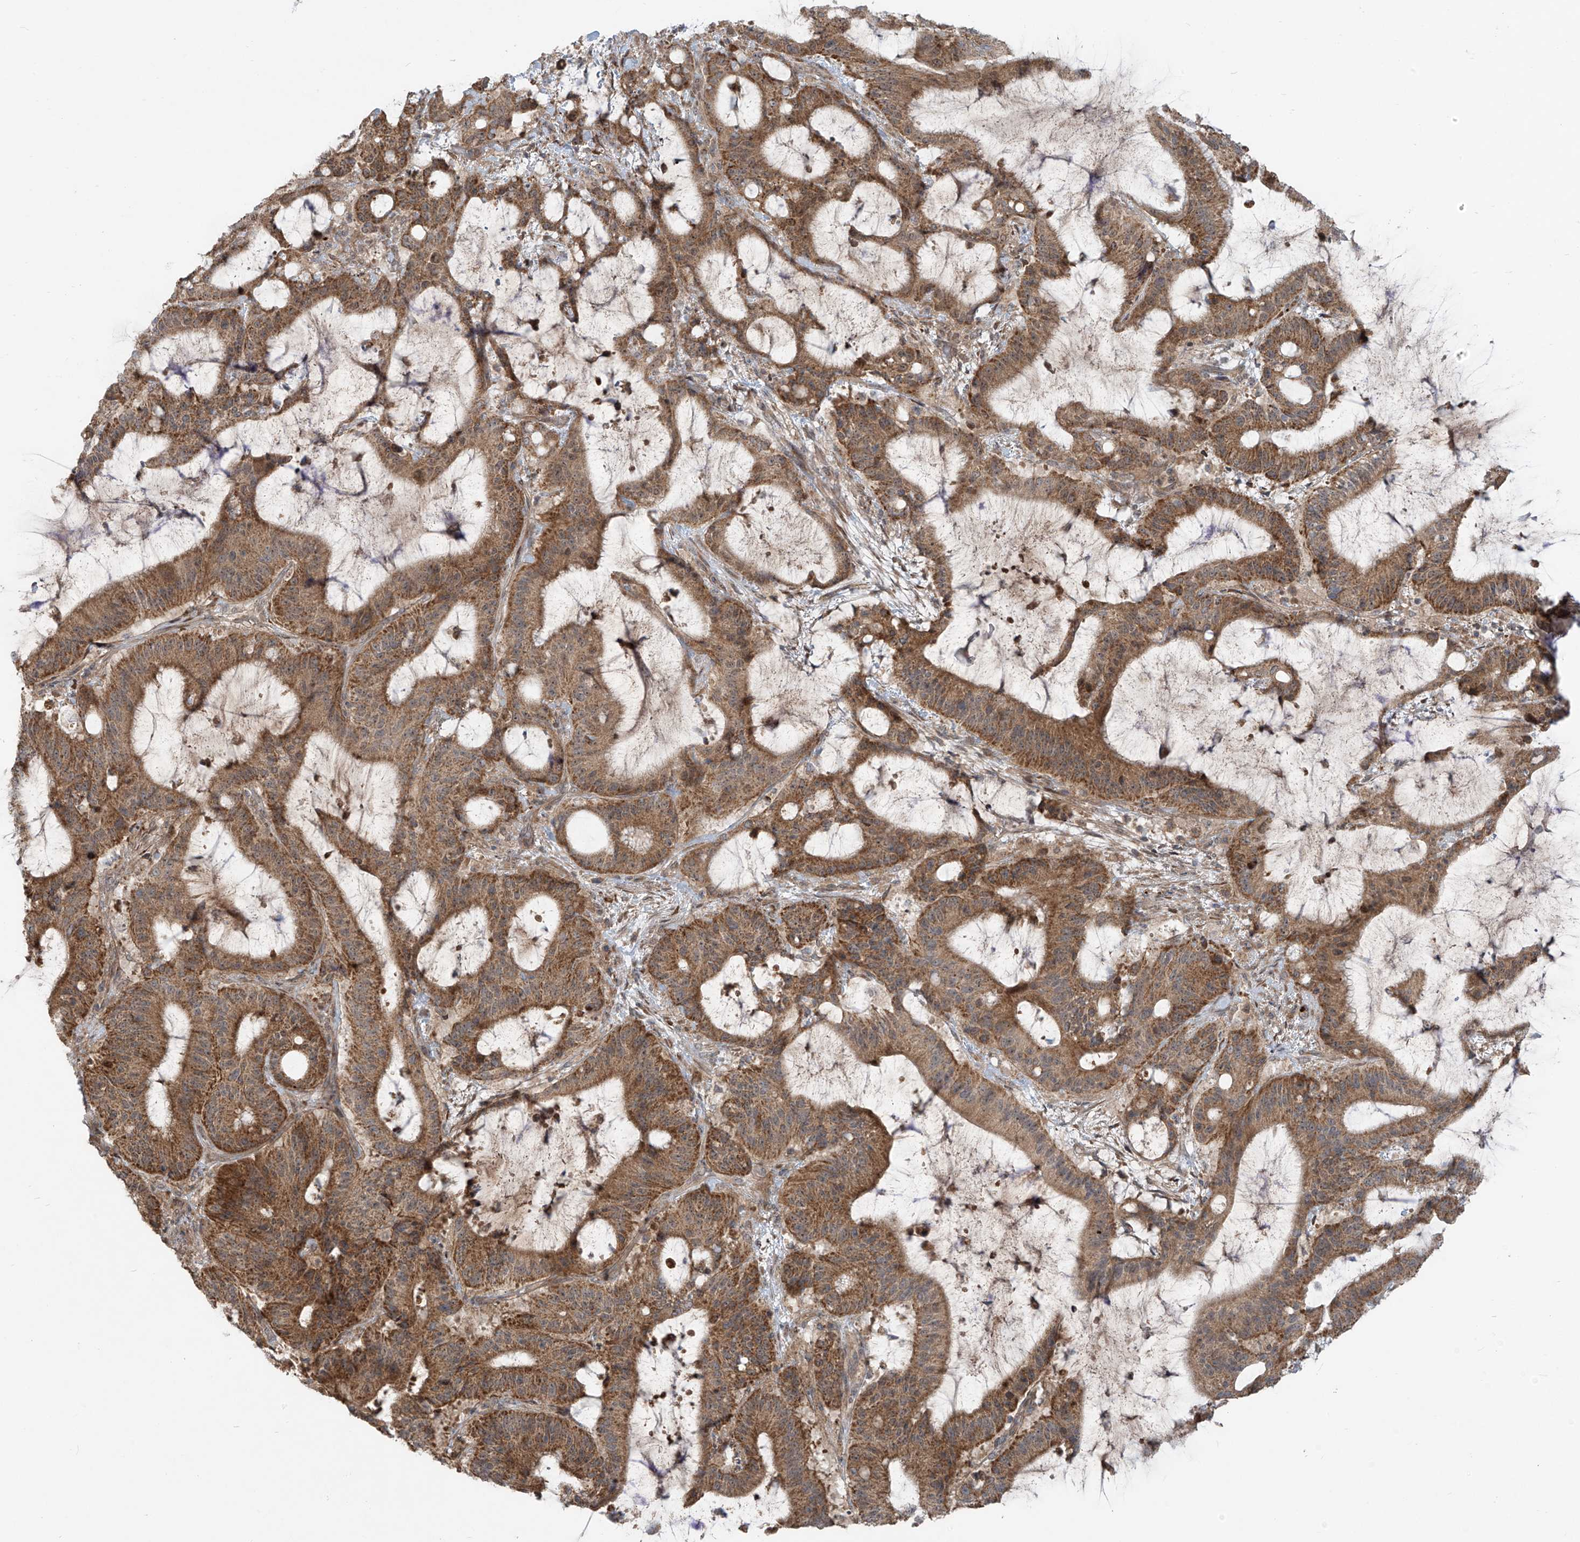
{"staining": {"intensity": "strong", "quantity": ">75%", "location": "cytoplasmic/membranous"}, "tissue": "liver cancer", "cell_type": "Tumor cells", "image_type": "cancer", "snomed": [{"axis": "morphology", "description": "Normal tissue, NOS"}, {"axis": "morphology", "description": "Cholangiocarcinoma"}, {"axis": "topography", "description": "Liver"}, {"axis": "topography", "description": "Peripheral nerve tissue"}], "caption": "Protein staining of cholangiocarcinoma (liver) tissue demonstrates strong cytoplasmic/membranous expression in approximately >75% of tumor cells.", "gene": "KATNIP", "patient": {"sex": "female", "age": 73}}